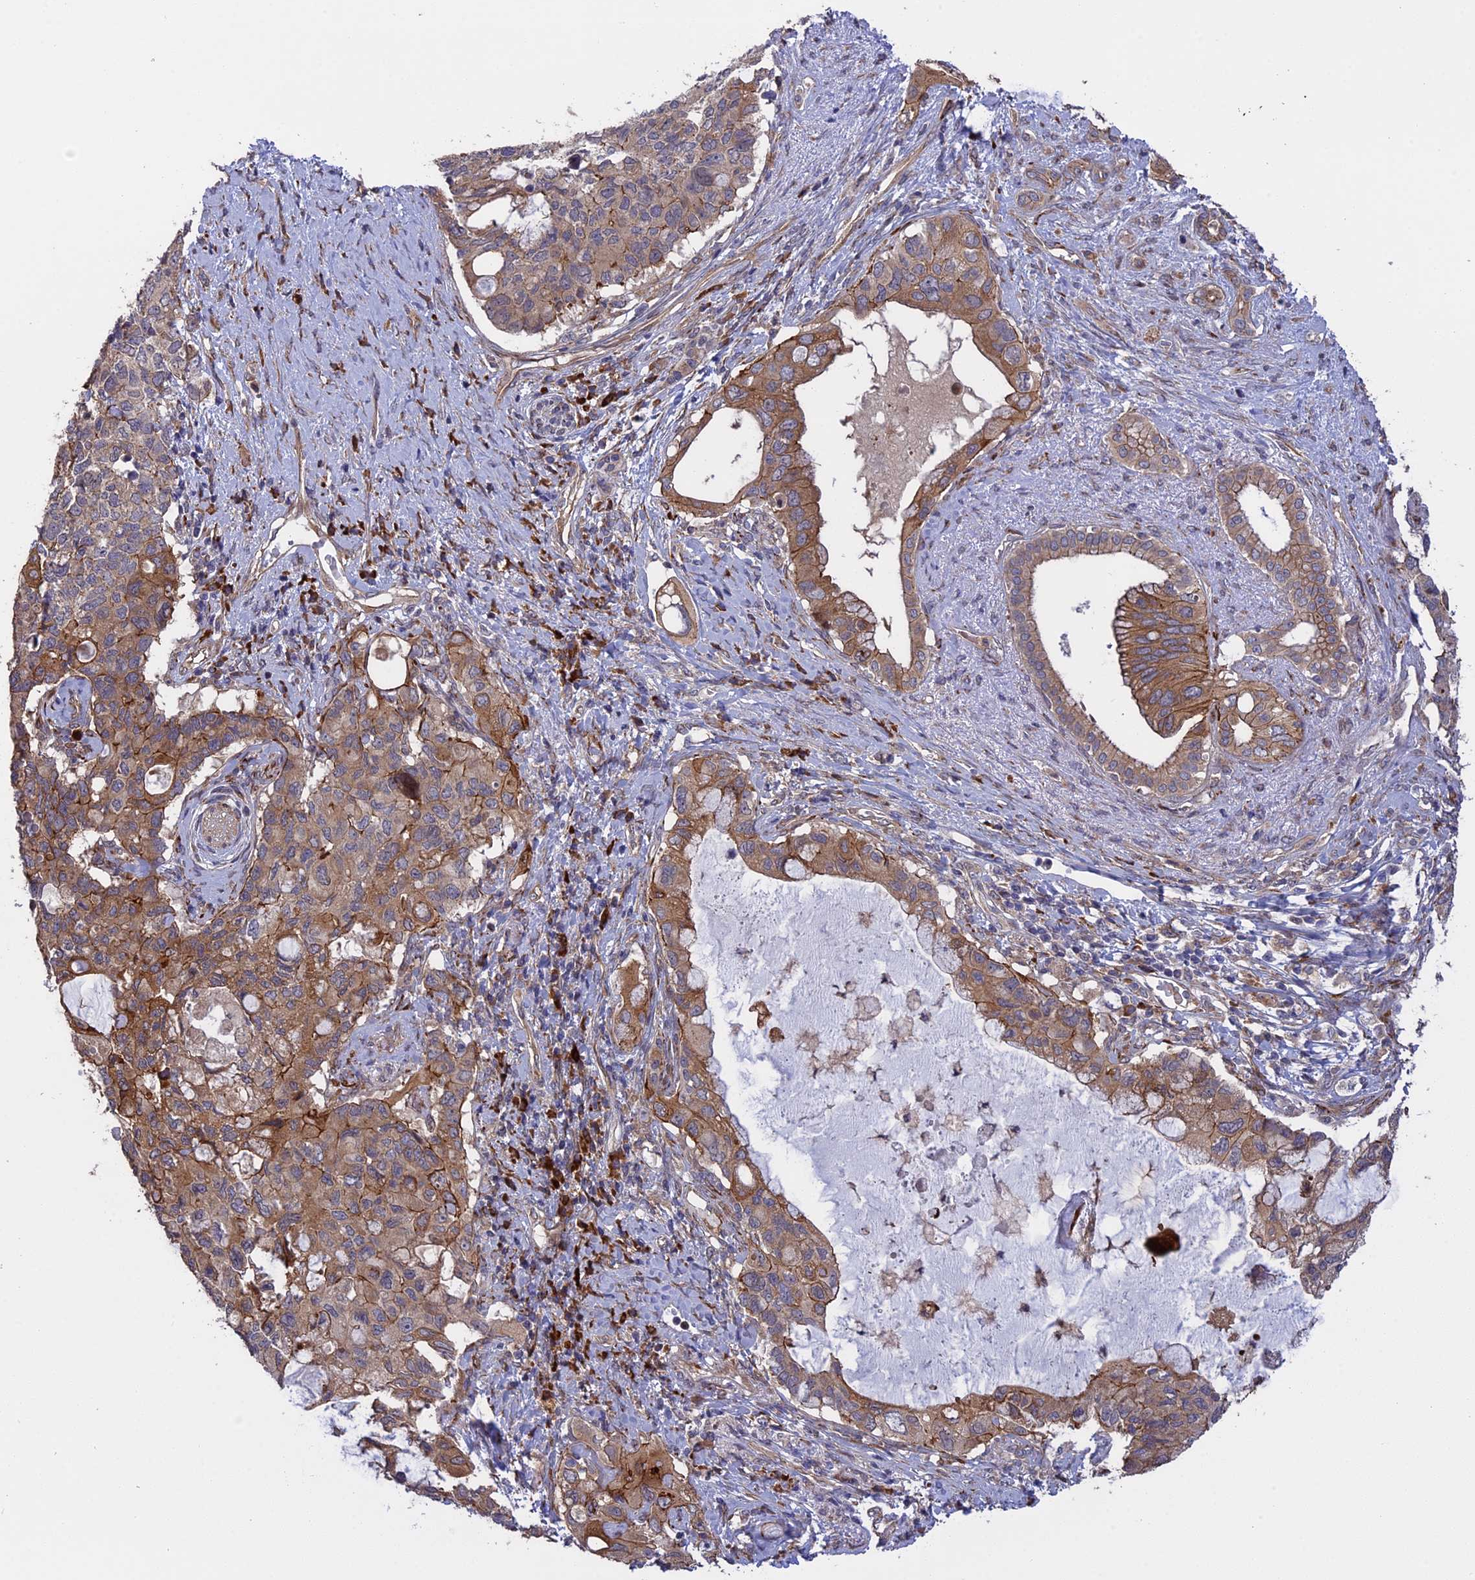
{"staining": {"intensity": "moderate", "quantity": ">75%", "location": "cytoplasmic/membranous"}, "tissue": "pancreatic cancer", "cell_type": "Tumor cells", "image_type": "cancer", "snomed": [{"axis": "morphology", "description": "Adenocarcinoma, NOS"}, {"axis": "topography", "description": "Pancreas"}], "caption": "Approximately >75% of tumor cells in human pancreatic cancer reveal moderate cytoplasmic/membranous protein positivity as visualized by brown immunohistochemical staining.", "gene": "DDX60L", "patient": {"sex": "female", "age": 56}}